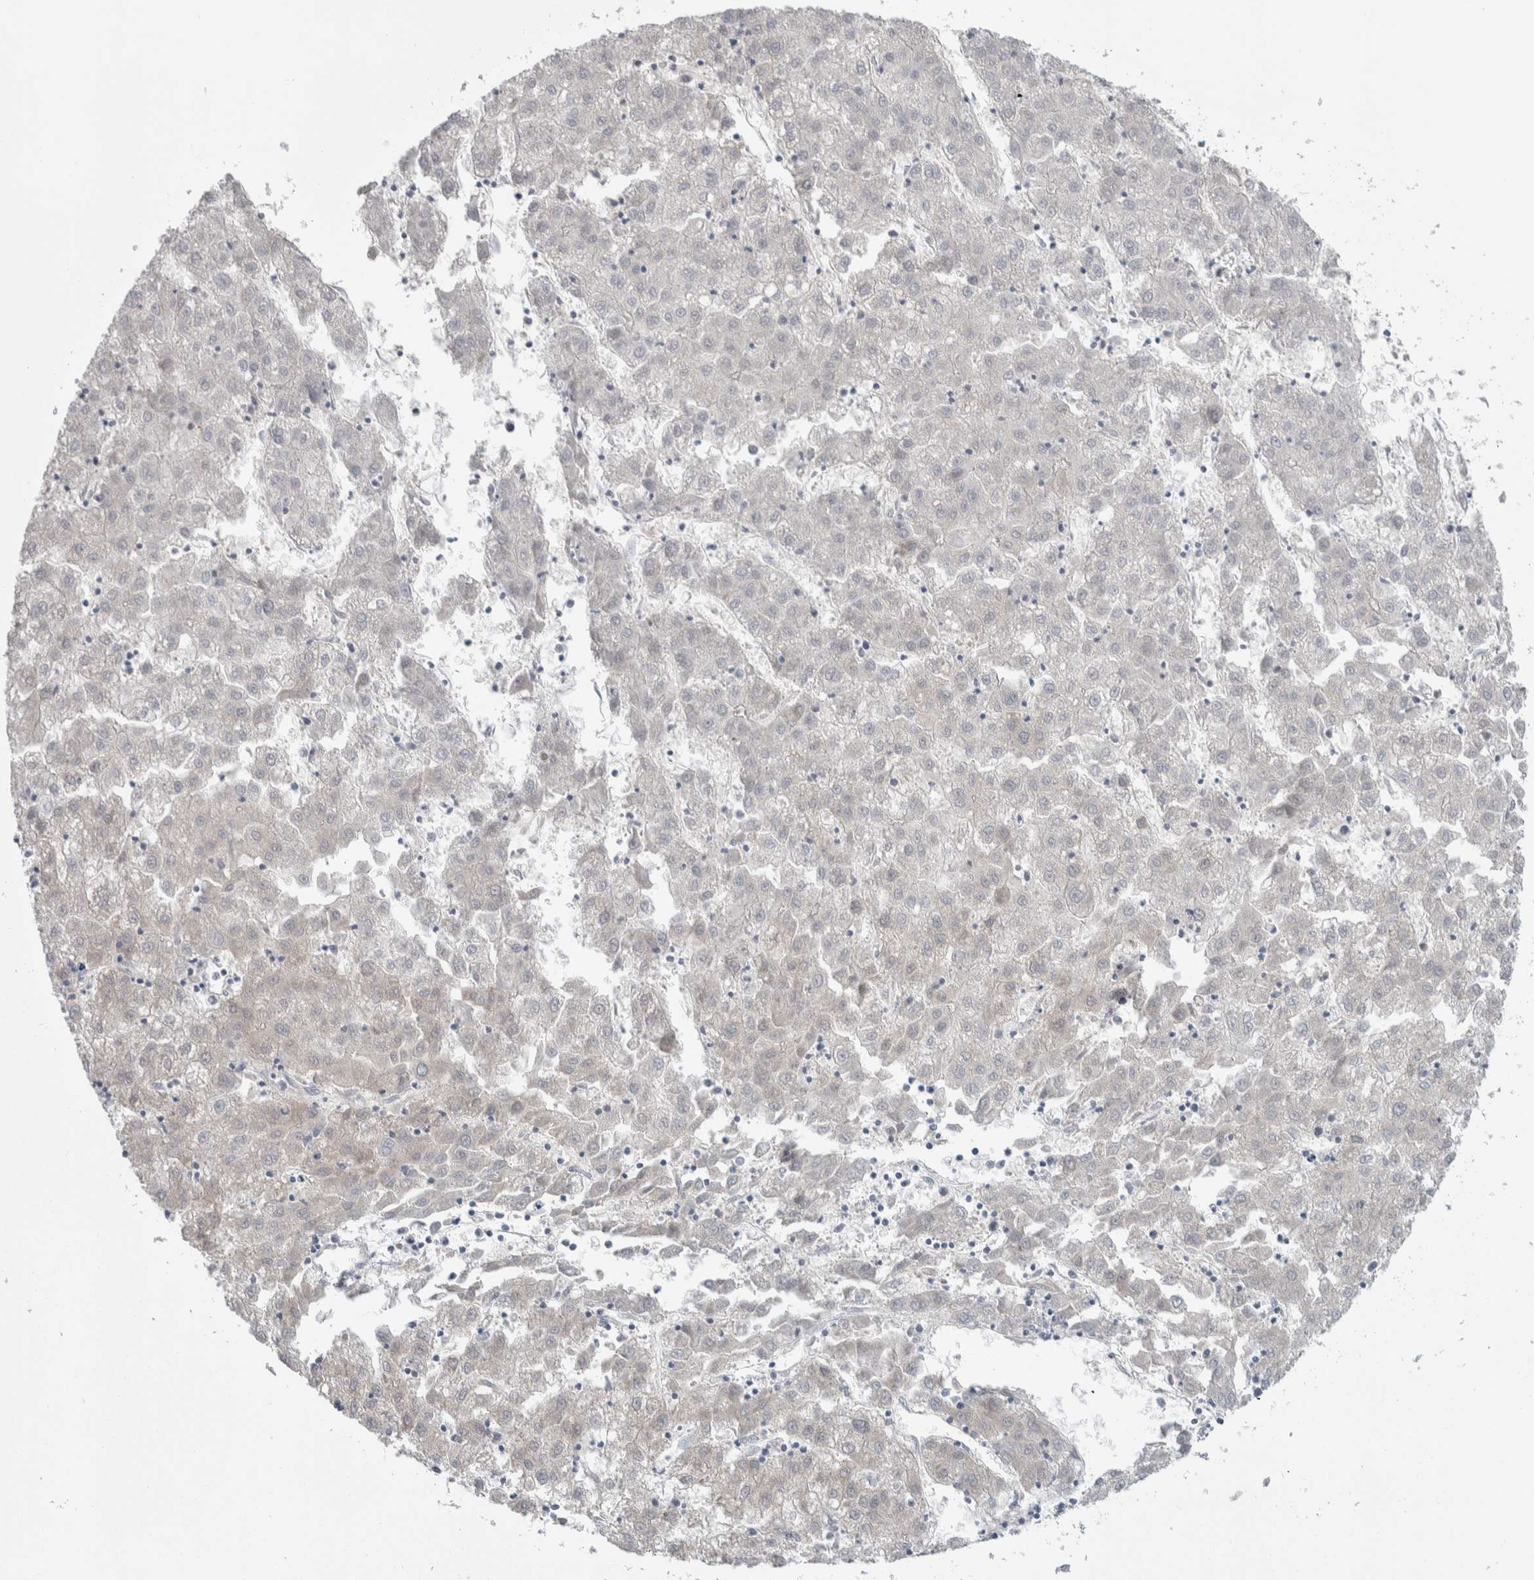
{"staining": {"intensity": "negative", "quantity": "none", "location": "none"}, "tissue": "liver cancer", "cell_type": "Tumor cells", "image_type": "cancer", "snomed": [{"axis": "morphology", "description": "Carcinoma, Hepatocellular, NOS"}, {"axis": "topography", "description": "Liver"}], "caption": "Immunohistochemical staining of hepatocellular carcinoma (liver) displays no significant expression in tumor cells. (DAB immunohistochemistry (IHC), high magnification).", "gene": "HTATIP2", "patient": {"sex": "male", "age": 72}}